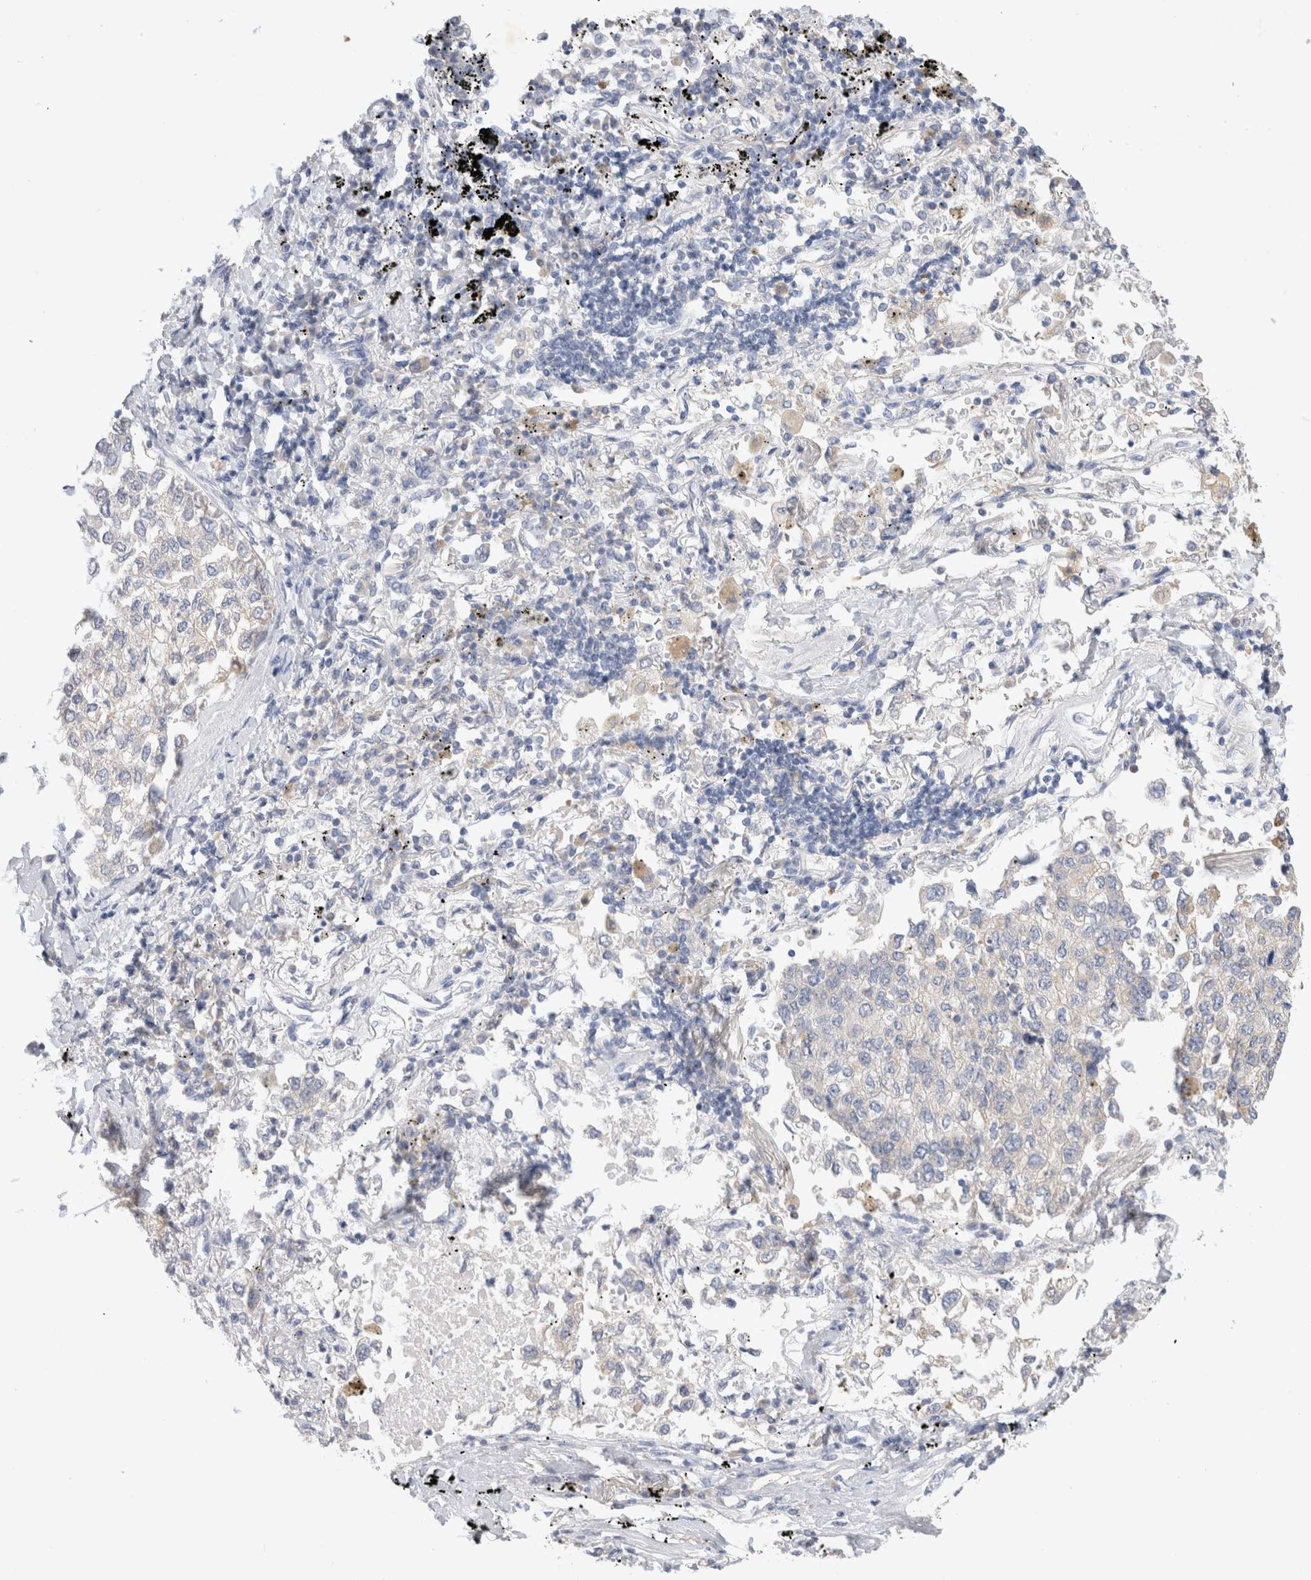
{"staining": {"intensity": "negative", "quantity": "none", "location": "none"}, "tissue": "lung cancer", "cell_type": "Tumor cells", "image_type": "cancer", "snomed": [{"axis": "morphology", "description": "Inflammation, NOS"}, {"axis": "morphology", "description": "Adenocarcinoma, NOS"}, {"axis": "topography", "description": "Lung"}], "caption": "IHC of lung adenocarcinoma demonstrates no staining in tumor cells.", "gene": "GAS1", "patient": {"sex": "male", "age": 63}}